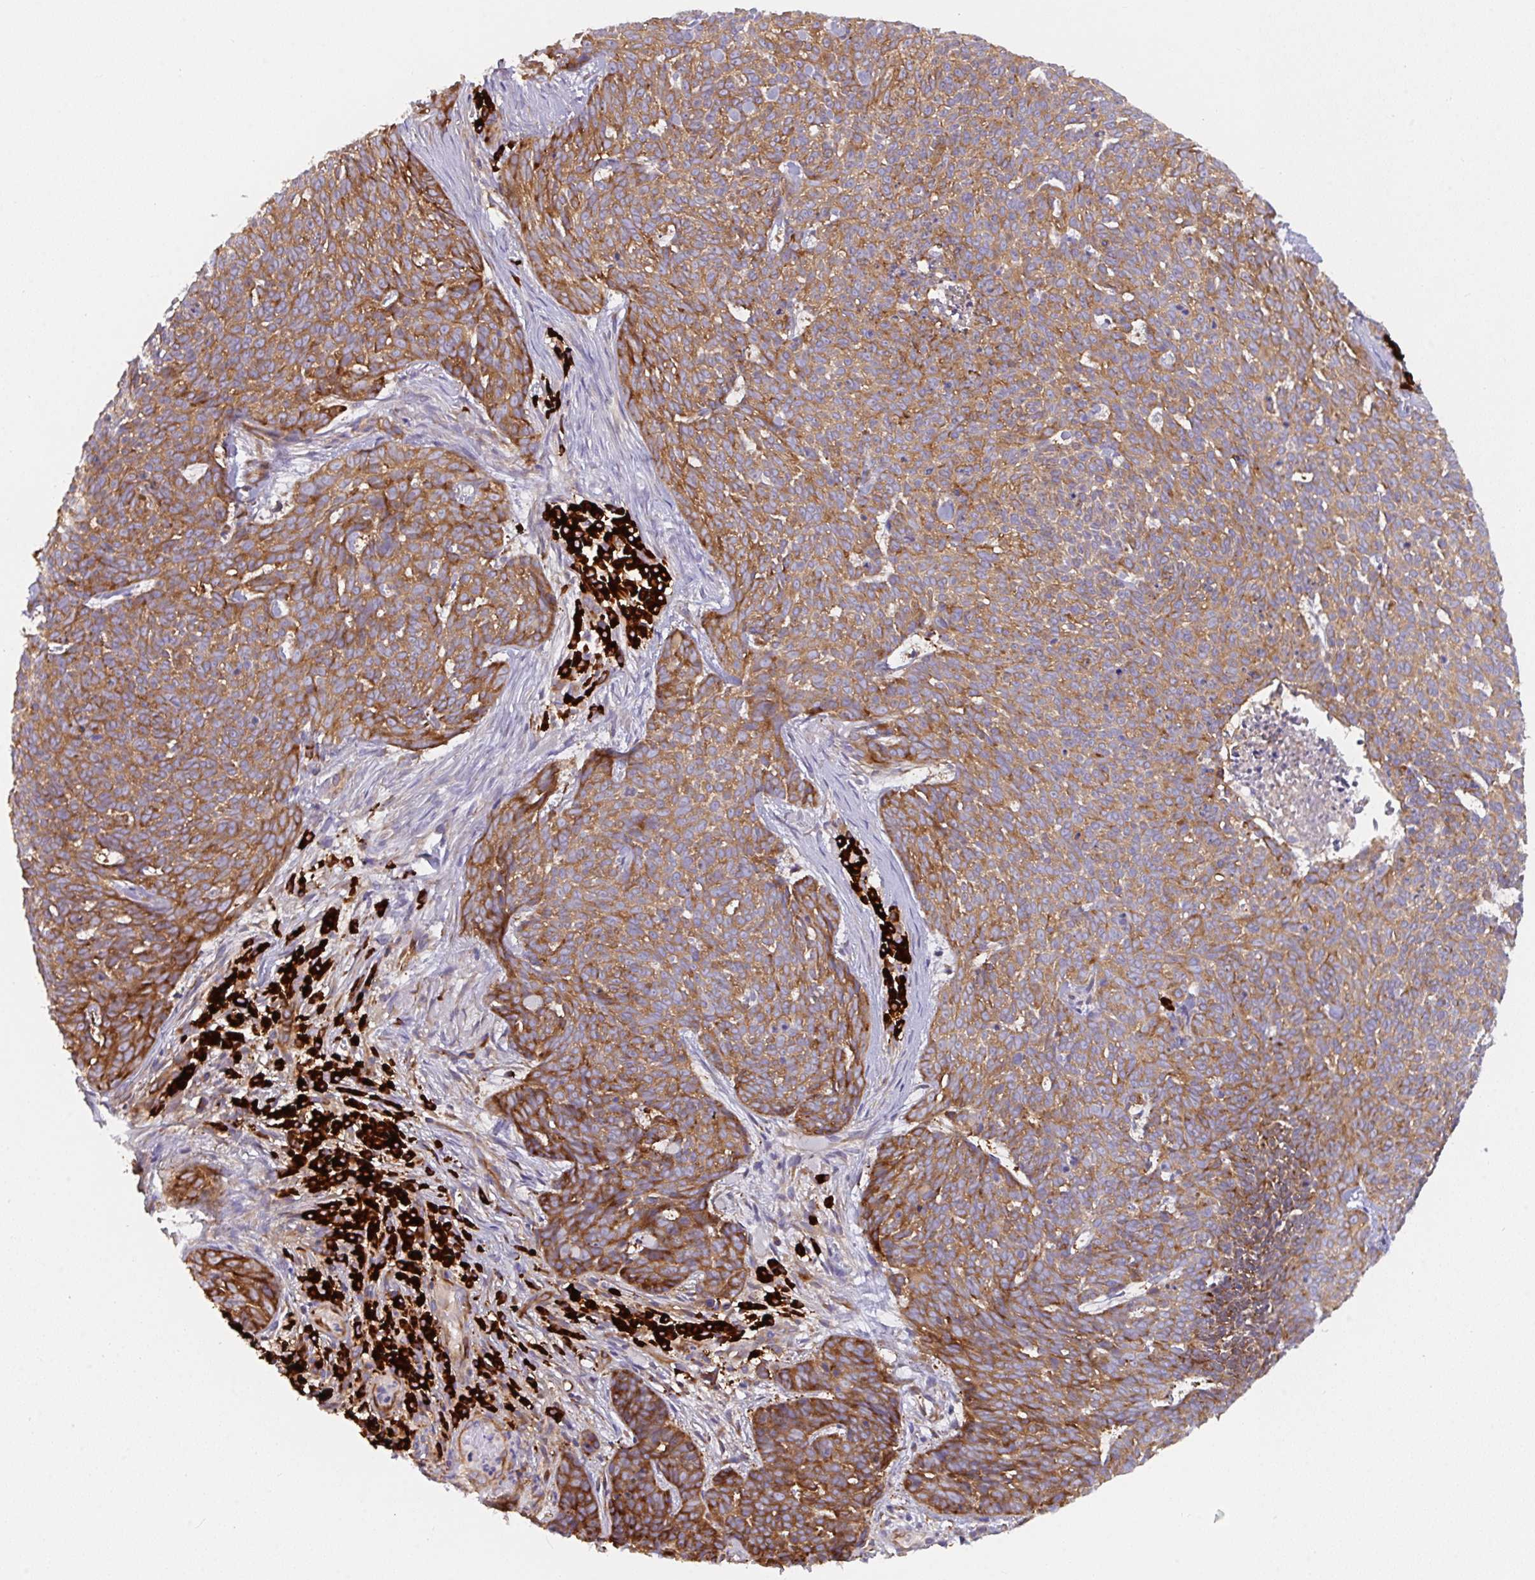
{"staining": {"intensity": "moderate", "quantity": ">75%", "location": "cytoplasmic/membranous"}, "tissue": "skin cancer", "cell_type": "Tumor cells", "image_type": "cancer", "snomed": [{"axis": "morphology", "description": "Basal cell carcinoma"}, {"axis": "topography", "description": "Skin"}], "caption": "About >75% of tumor cells in human skin cancer exhibit moderate cytoplasmic/membranous protein positivity as visualized by brown immunohistochemical staining.", "gene": "YARS2", "patient": {"sex": "female", "age": 93}}